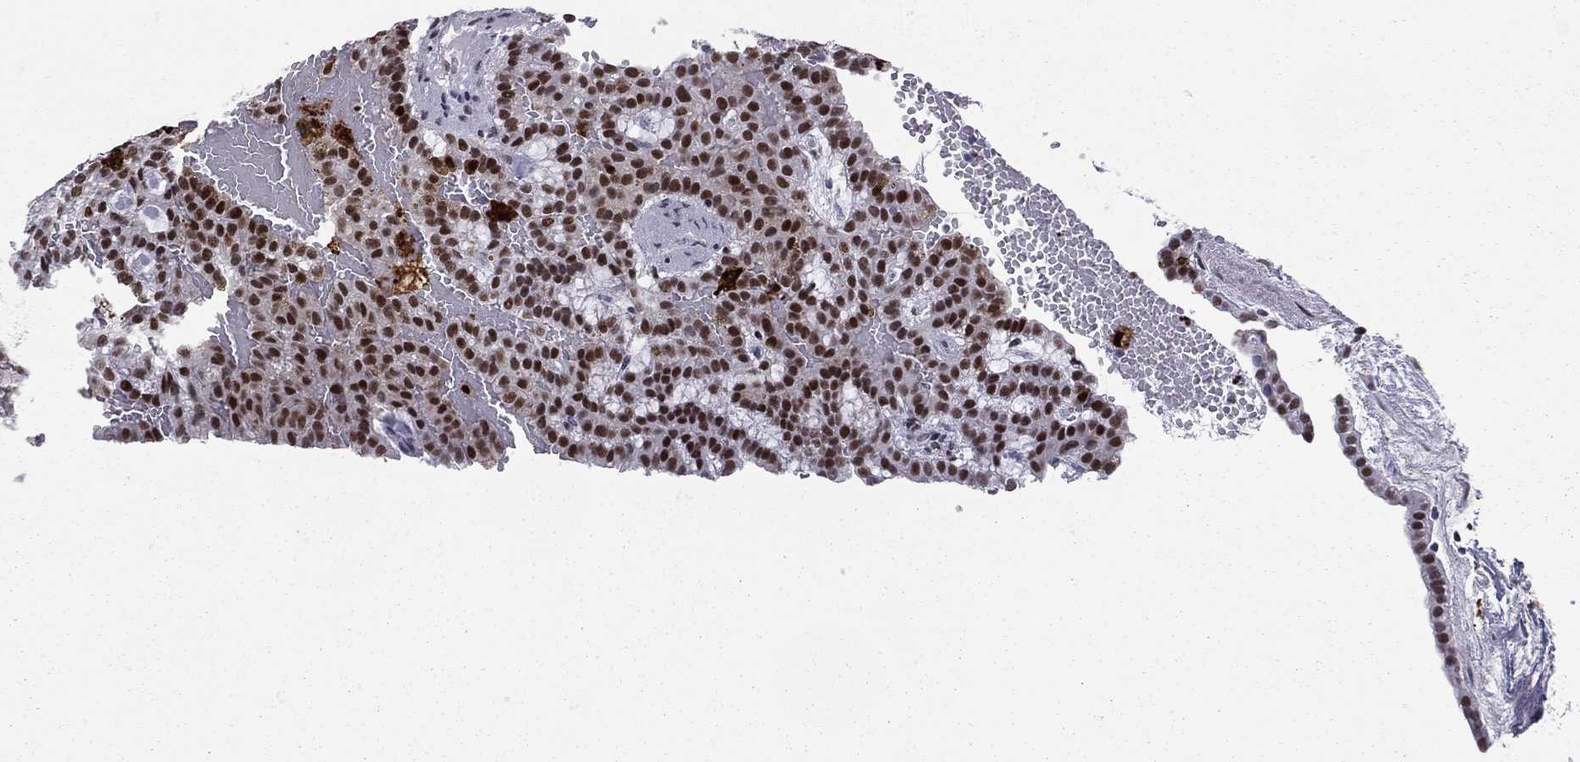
{"staining": {"intensity": "strong", "quantity": ">75%", "location": "nuclear"}, "tissue": "renal cancer", "cell_type": "Tumor cells", "image_type": "cancer", "snomed": [{"axis": "morphology", "description": "Adenocarcinoma, NOS"}, {"axis": "topography", "description": "Kidney"}], "caption": "This image reveals renal adenocarcinoma stained with immunohistochemistry to label a protein in brown. The nuclear of tumor cells show strong positivity for the protein. Nuclei are counter-stained blue.", "gene": "PCGF3", "patient": {"sex": "male", "age": 63}}